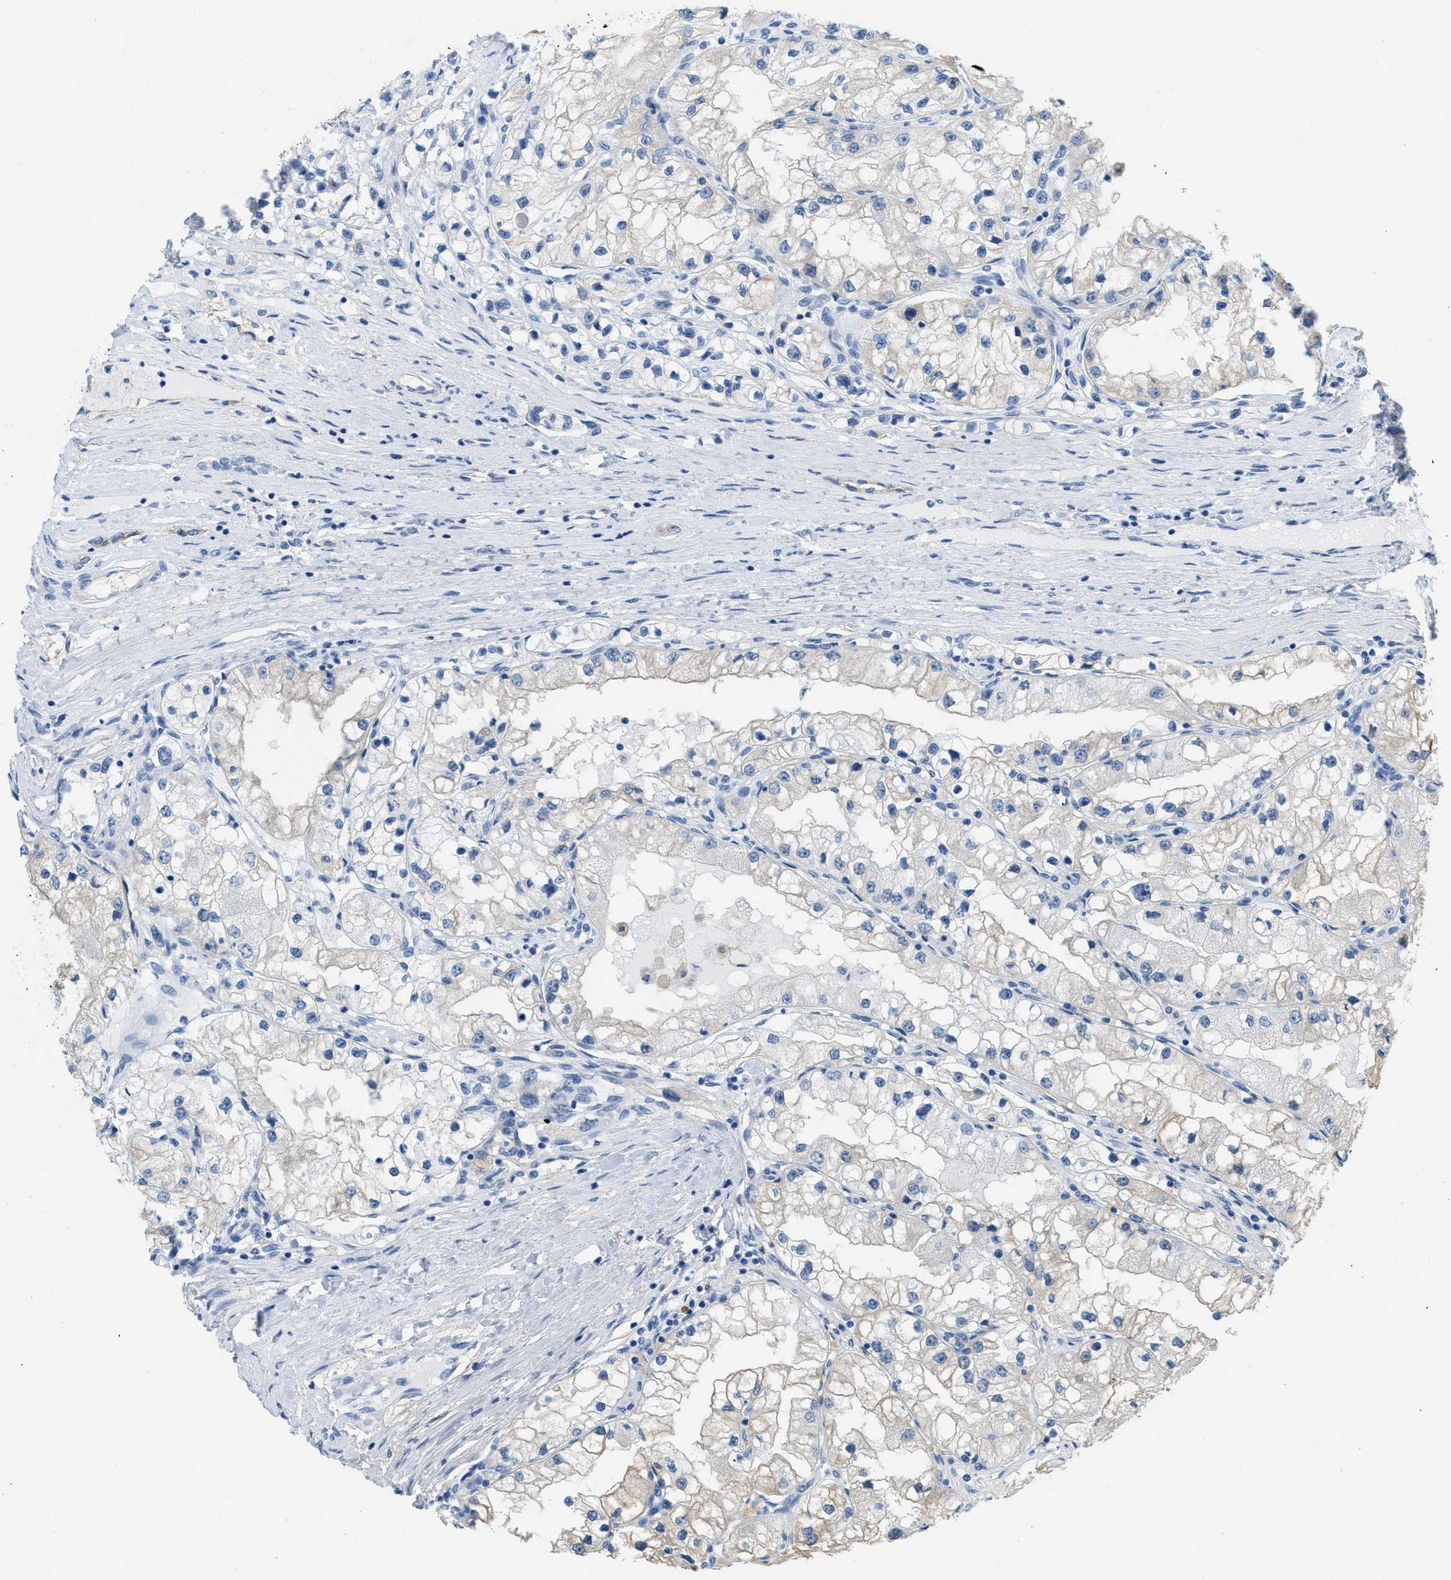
{"staining": {"intensity": "weak", "quantity": "<25%", "location": "cytoplasmic/membranous"}, "tissue": "renal cancer", "cell_type": "Tumor cells", "image_type": "cancer", "snomed": [{"axis": "morphology", "description": "Adenocarcinoma, NOS"}, {"axis": "topography", "description": "Kidney"}], "caption": "Tumor cells show no significant expression in renal cancer (adenocarcinoma).", "gene": "ASGR1", "patient": {"sex": "male", "age": 68}}